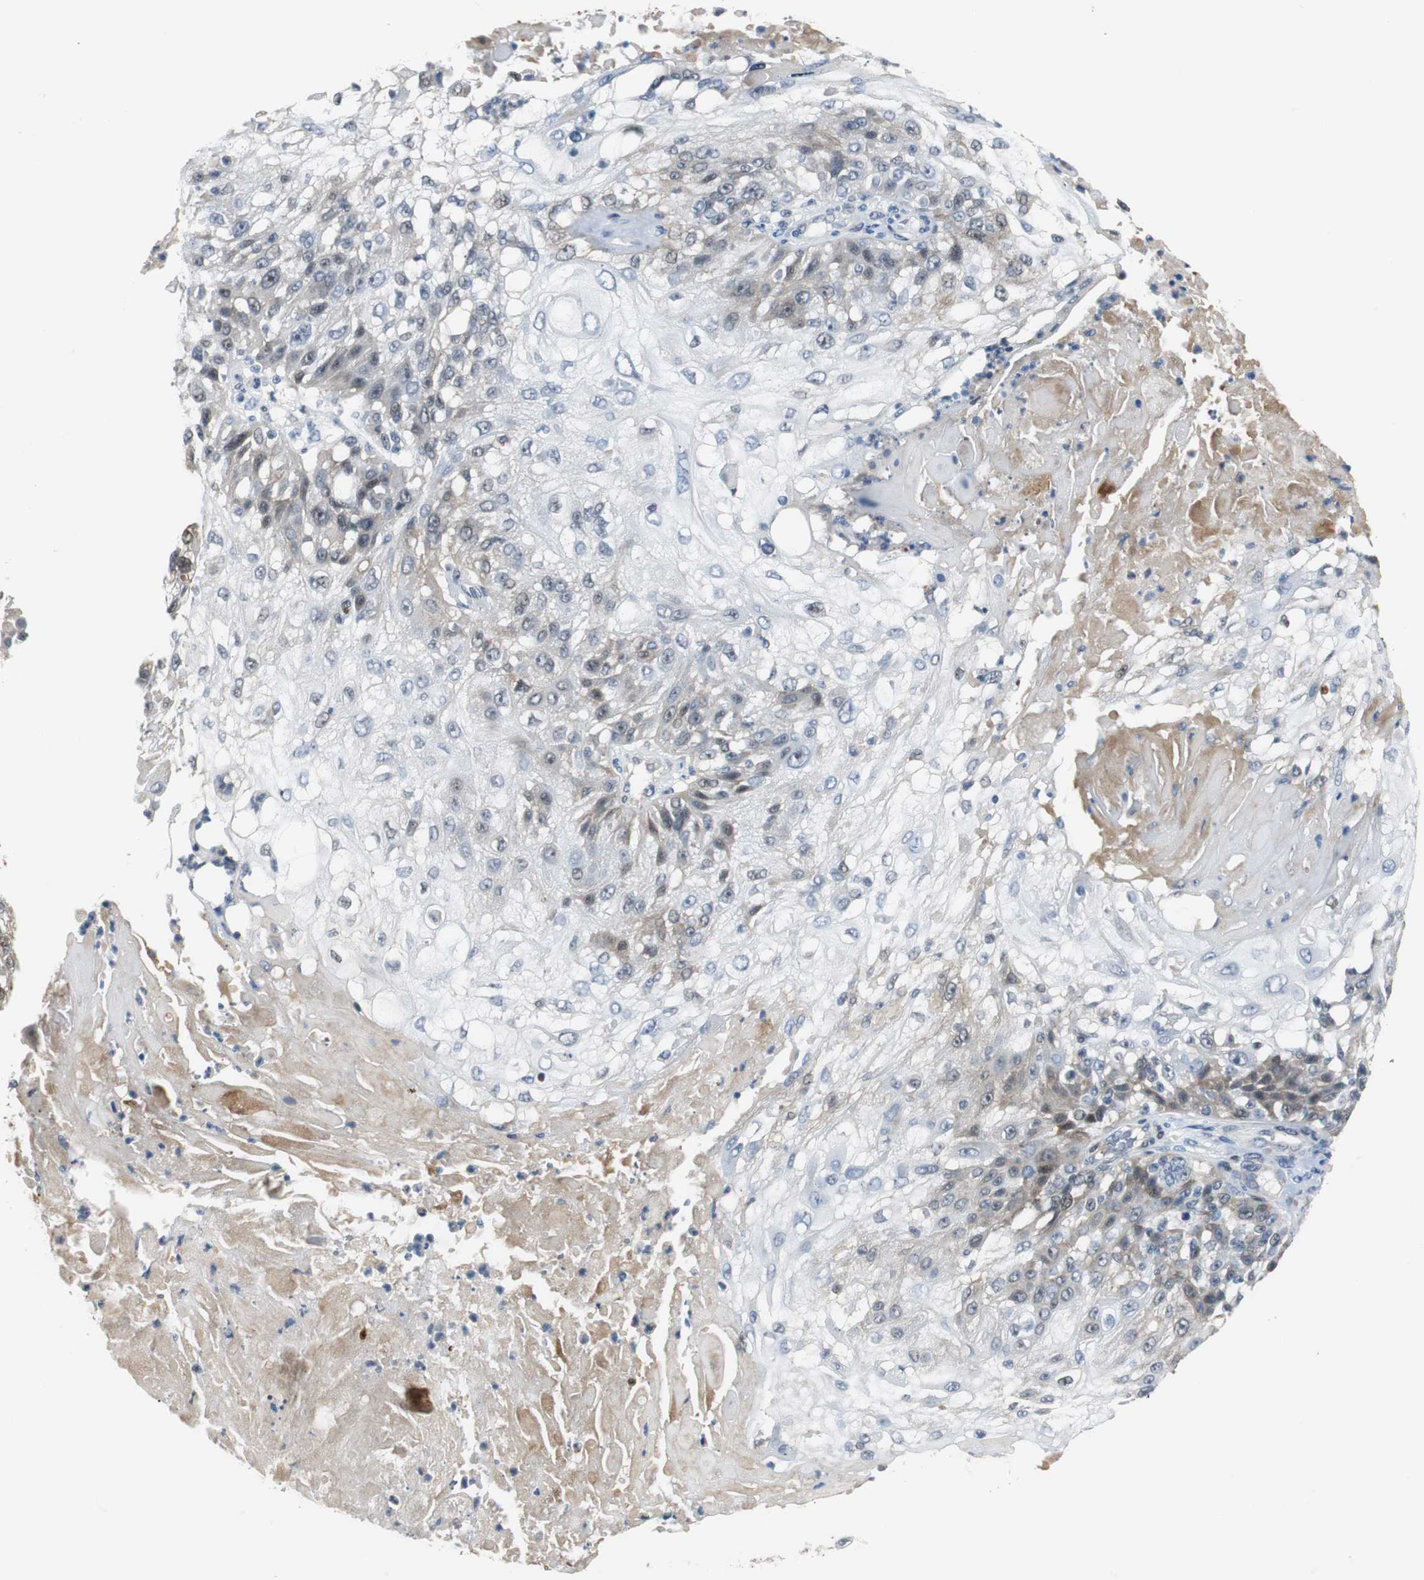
{"staining": {"intensity": "moderate", "quantity": "25%-75%", "location": "cytoplasmic/membranous,nuclear"}, "tissue": "skin cancer", "cell_type": "Tumor cells", "image_type": "cancer", "snomed": [{"axis": "morphology", "description": "Normal tissue, NOS"}, {"axis": "morphology", "description": "Squamous cell carcinoma, NOS"}, {"axis": "topography", "description": "Skin"}], "caption": "Immunohistochemical staining of human squamous cell carcinoma (skin) reveals moderate cytoplasmic/membranous and nuclear protein positivity in approximately 25%-75% of tumor cells.", "gene": "FHL2", "patient": {"sex": "female", "age": 83}}